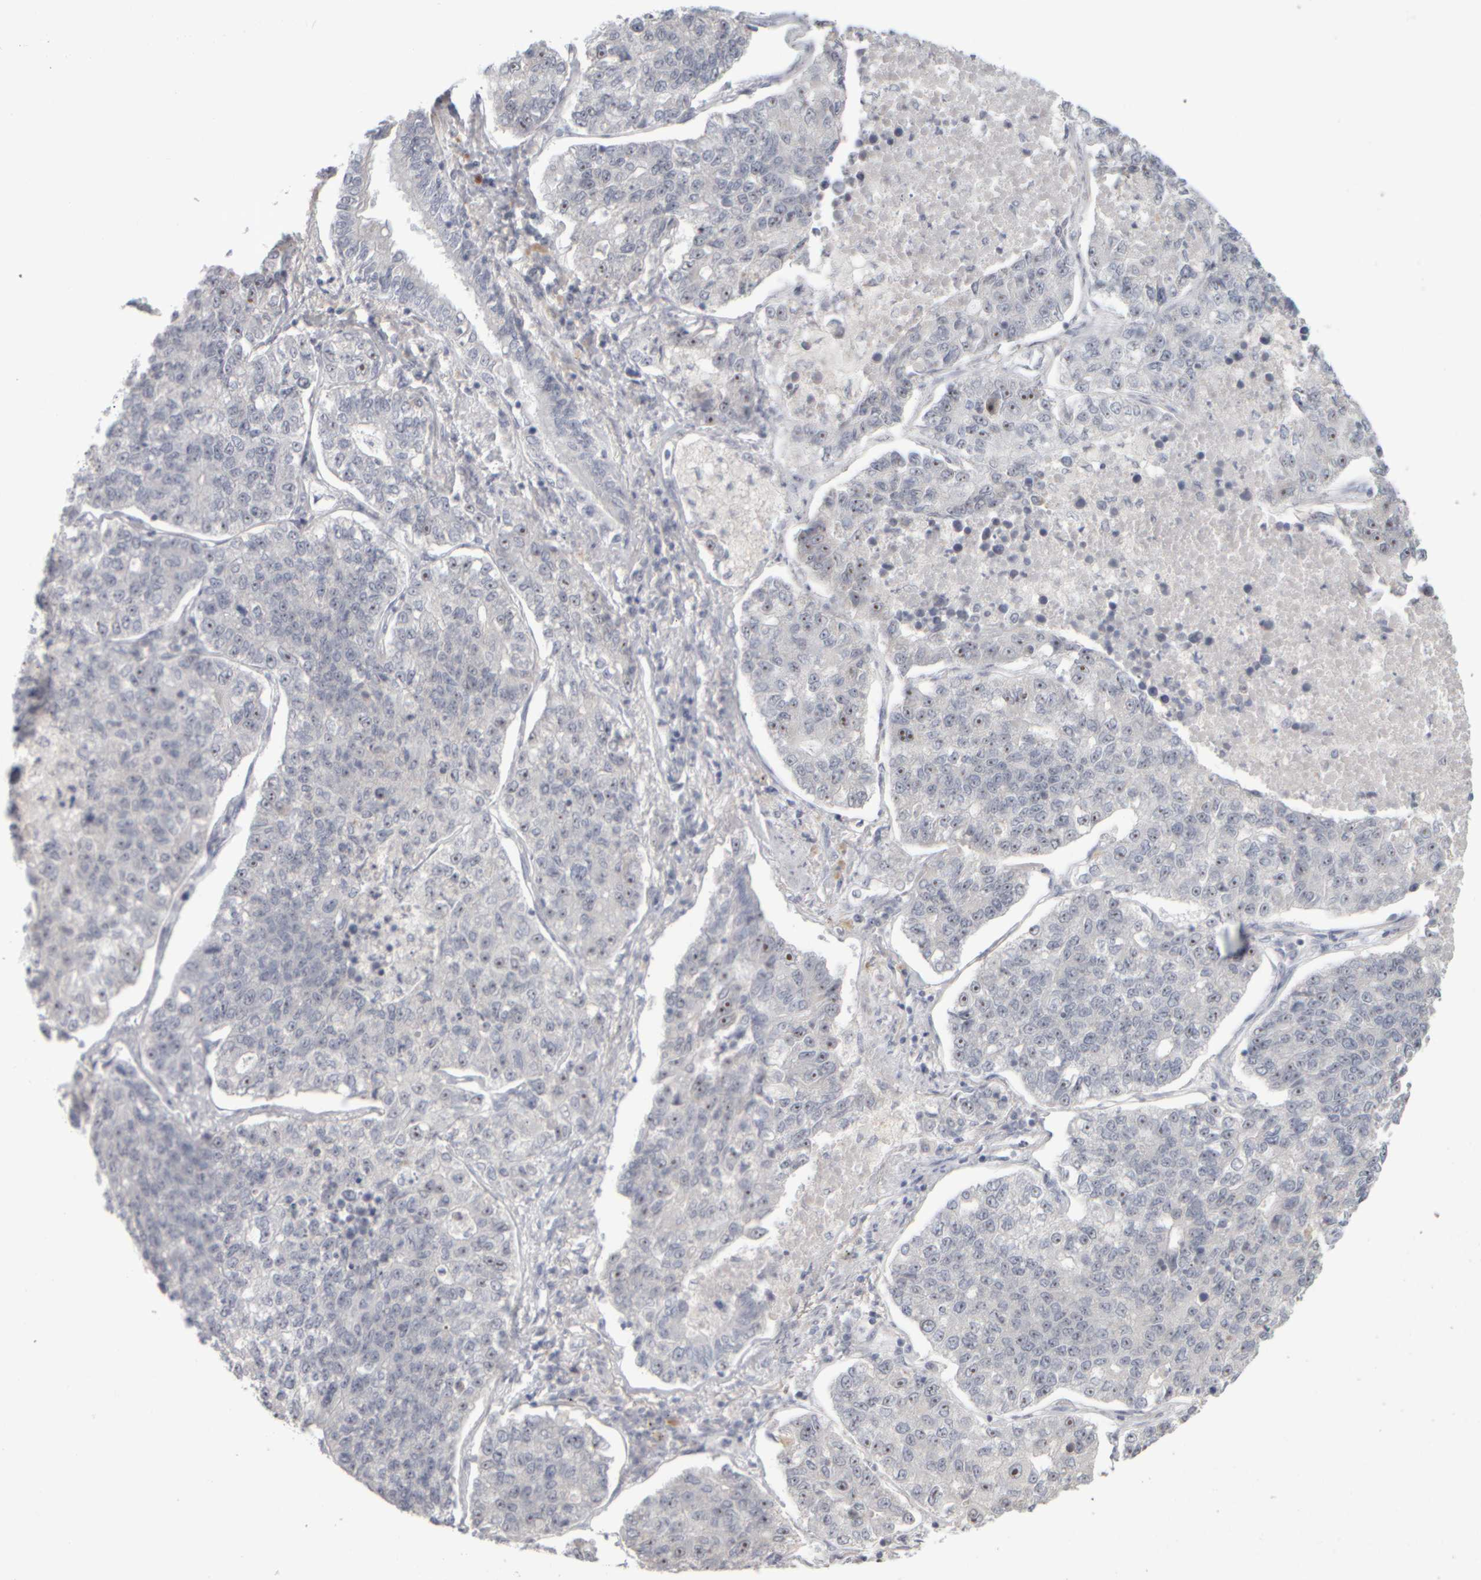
{"staining": {"intensity": "strong", "quantity": "25%-75%", "location": "nuclear"}, "tissue": "lung cancer", "cell_type": "Tumor cells", "image_type": "cancer", "snomed": [{"axis": "morphology", "description": "Adenocarcinoma, NOS"}, {"axis": "topography", "description": "Lung"}], "caption": "An image showing strong nuclear positivity in about 25%-75% of tumor cells in lung cancer (adenocarcinoma), as visualized by brown immunohistochemical staining.", "gene": "DCXR", "patient": {"sex": "male", "age": 49}}